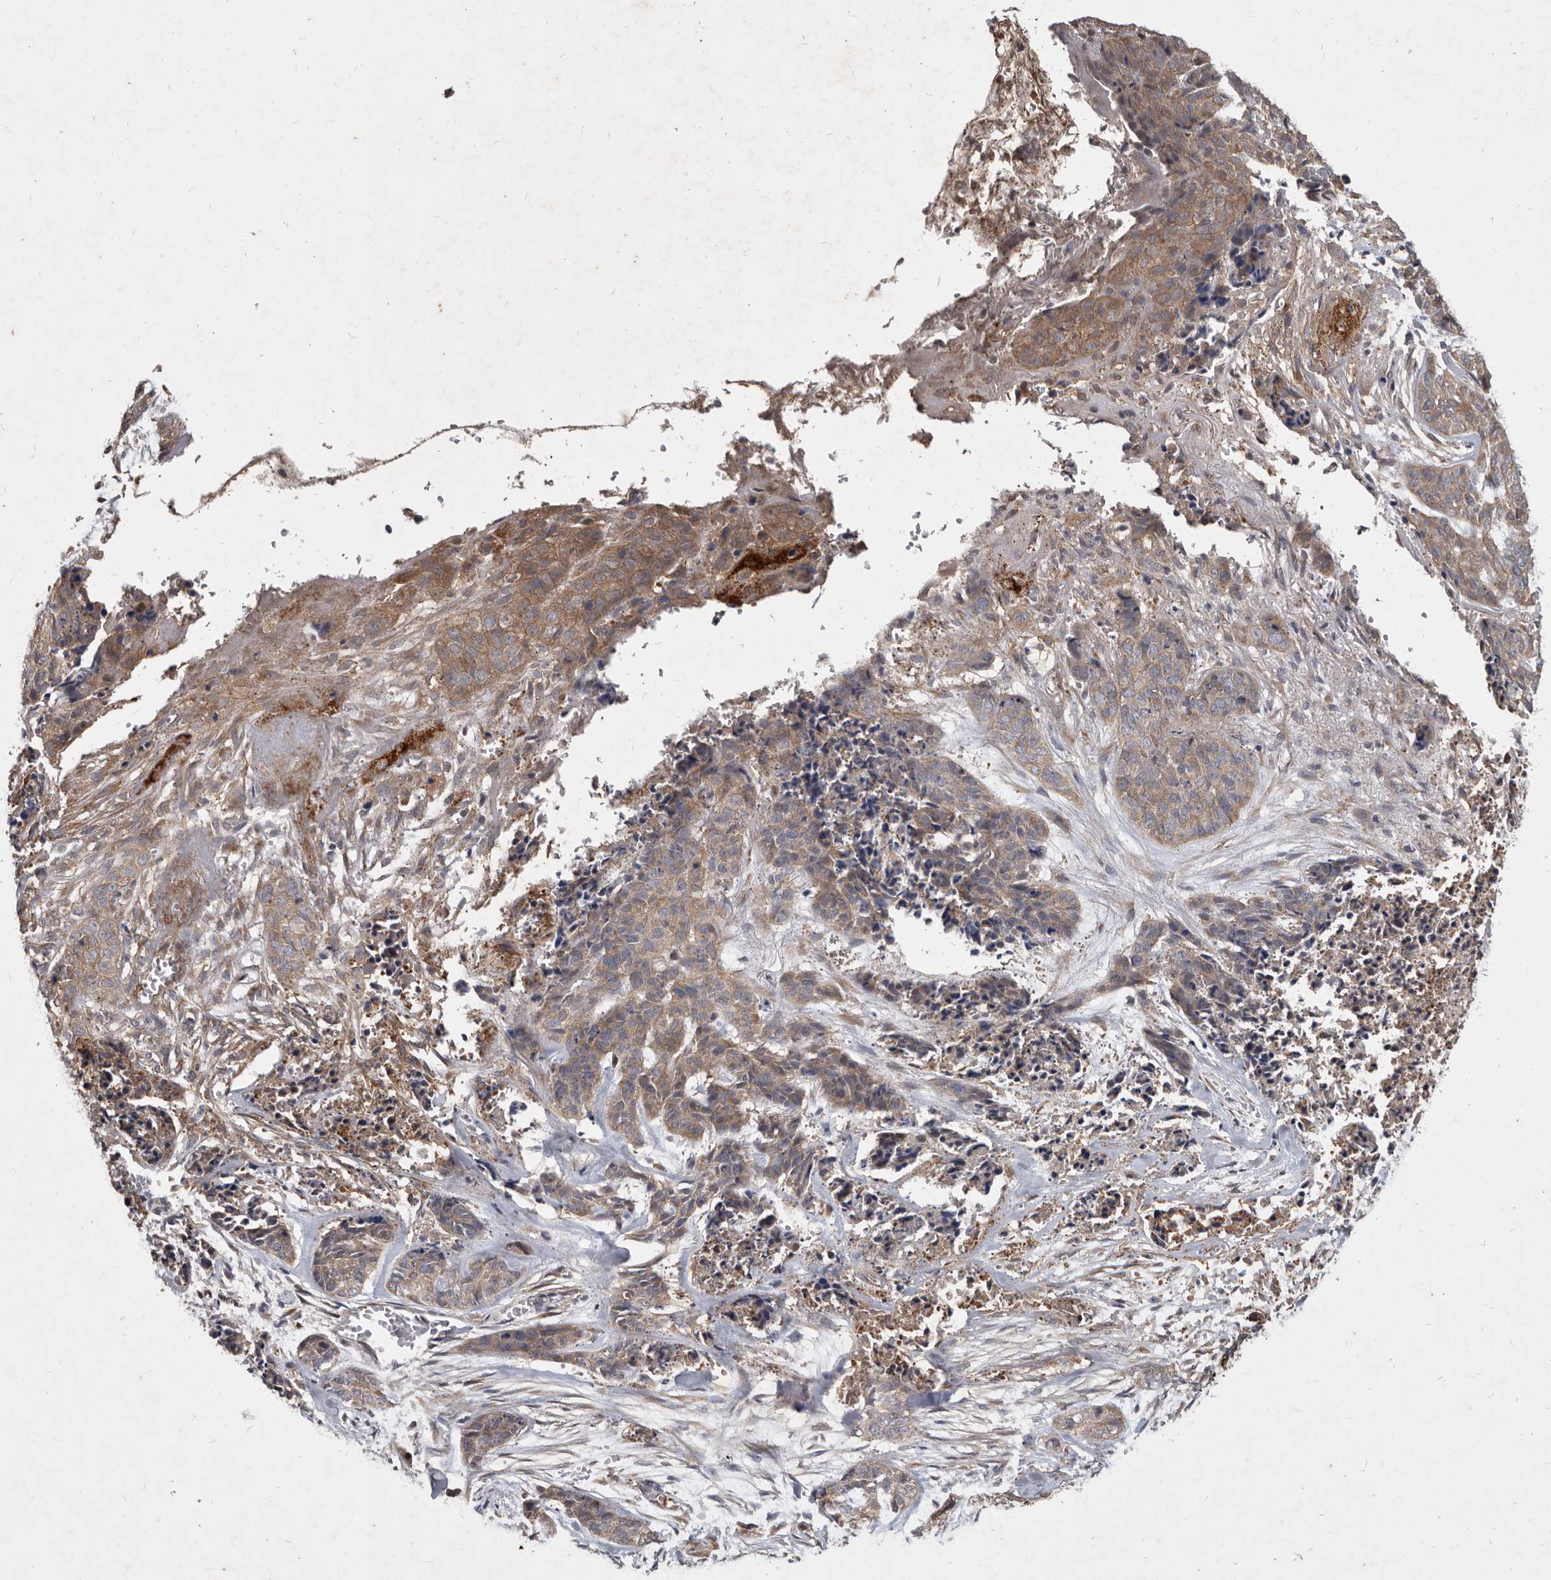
{"staining": {"intensity": "moderate", "quantity": ">75%", "location": "cytoplasmic/membranous"}, "tissue": "skin cancer", "cell_type": "Tumor cells", "image_type": "cancer", "snomed": [{"axis": "morphology", "description": "Basal cell carcinoma"}, {"axis": "topography", "description": "Skin"}], "caption": "Human skin cancer stained with a protein marker reveals moderate staining in tumor cells.", "gene": "DNAJC28", "patient": {"sex": "female", "age": 64}}